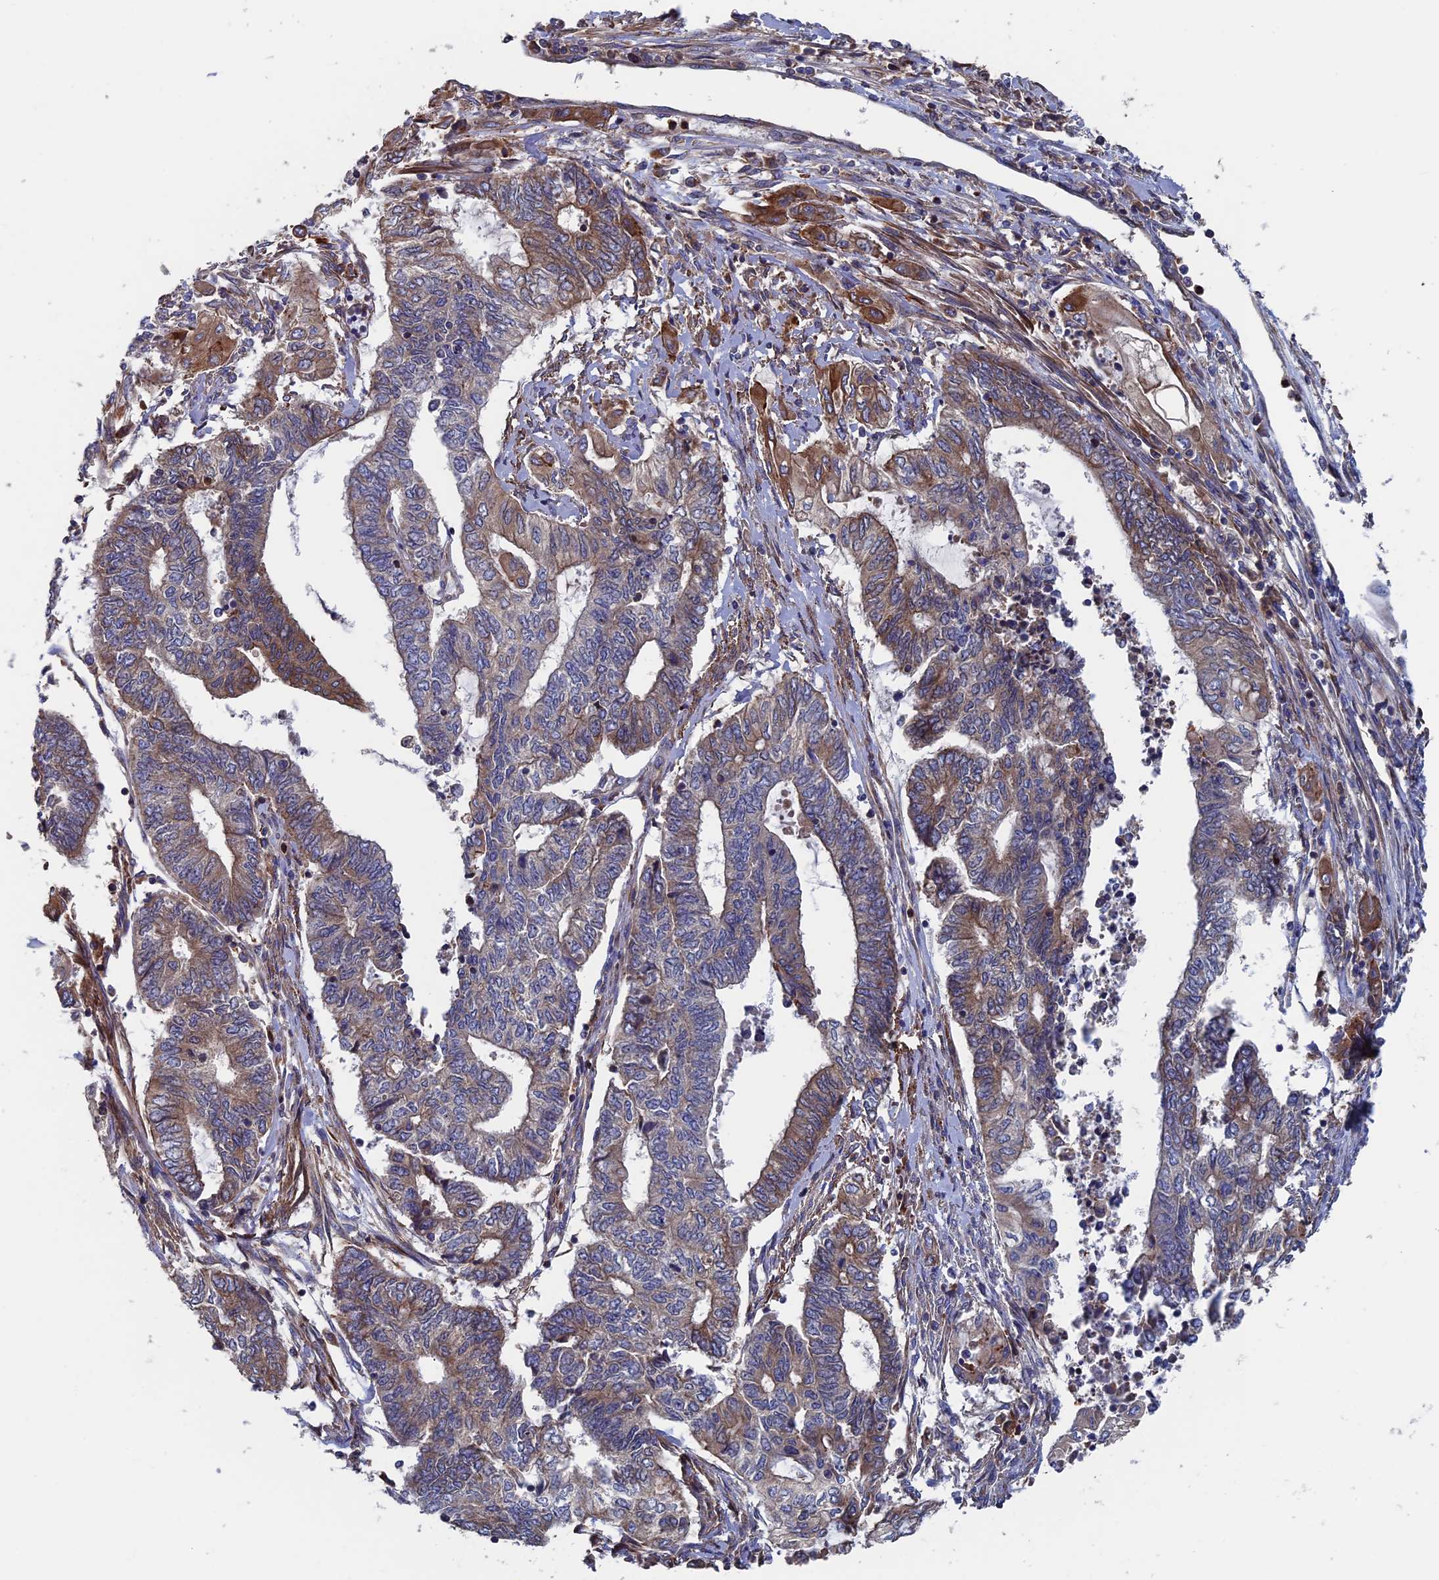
{"staining": {"intensity": "moderate", "quantity": "25%-75%", "location": "cytoplasmic/membranous"}, "tissue": "endometrial cancer", "cell_type": "Tumor cells", "image_type": "cancer", "snomed": [{"axis": "morphology", "description": "Adenocarcinoma, NOS"}, {"axis": "topography", "description": "Uterus"}, {"axis": "topography", "description": "Endometrium"}], "caption": "Endometrial cancer stained with a brown dye demonstrates moderate cytoplasmic/membranous positive positivity in approximately 25%-75% of tumor cells.", "gene": "DNAJC3", "patient": {"sex": "female", "age": 70}}